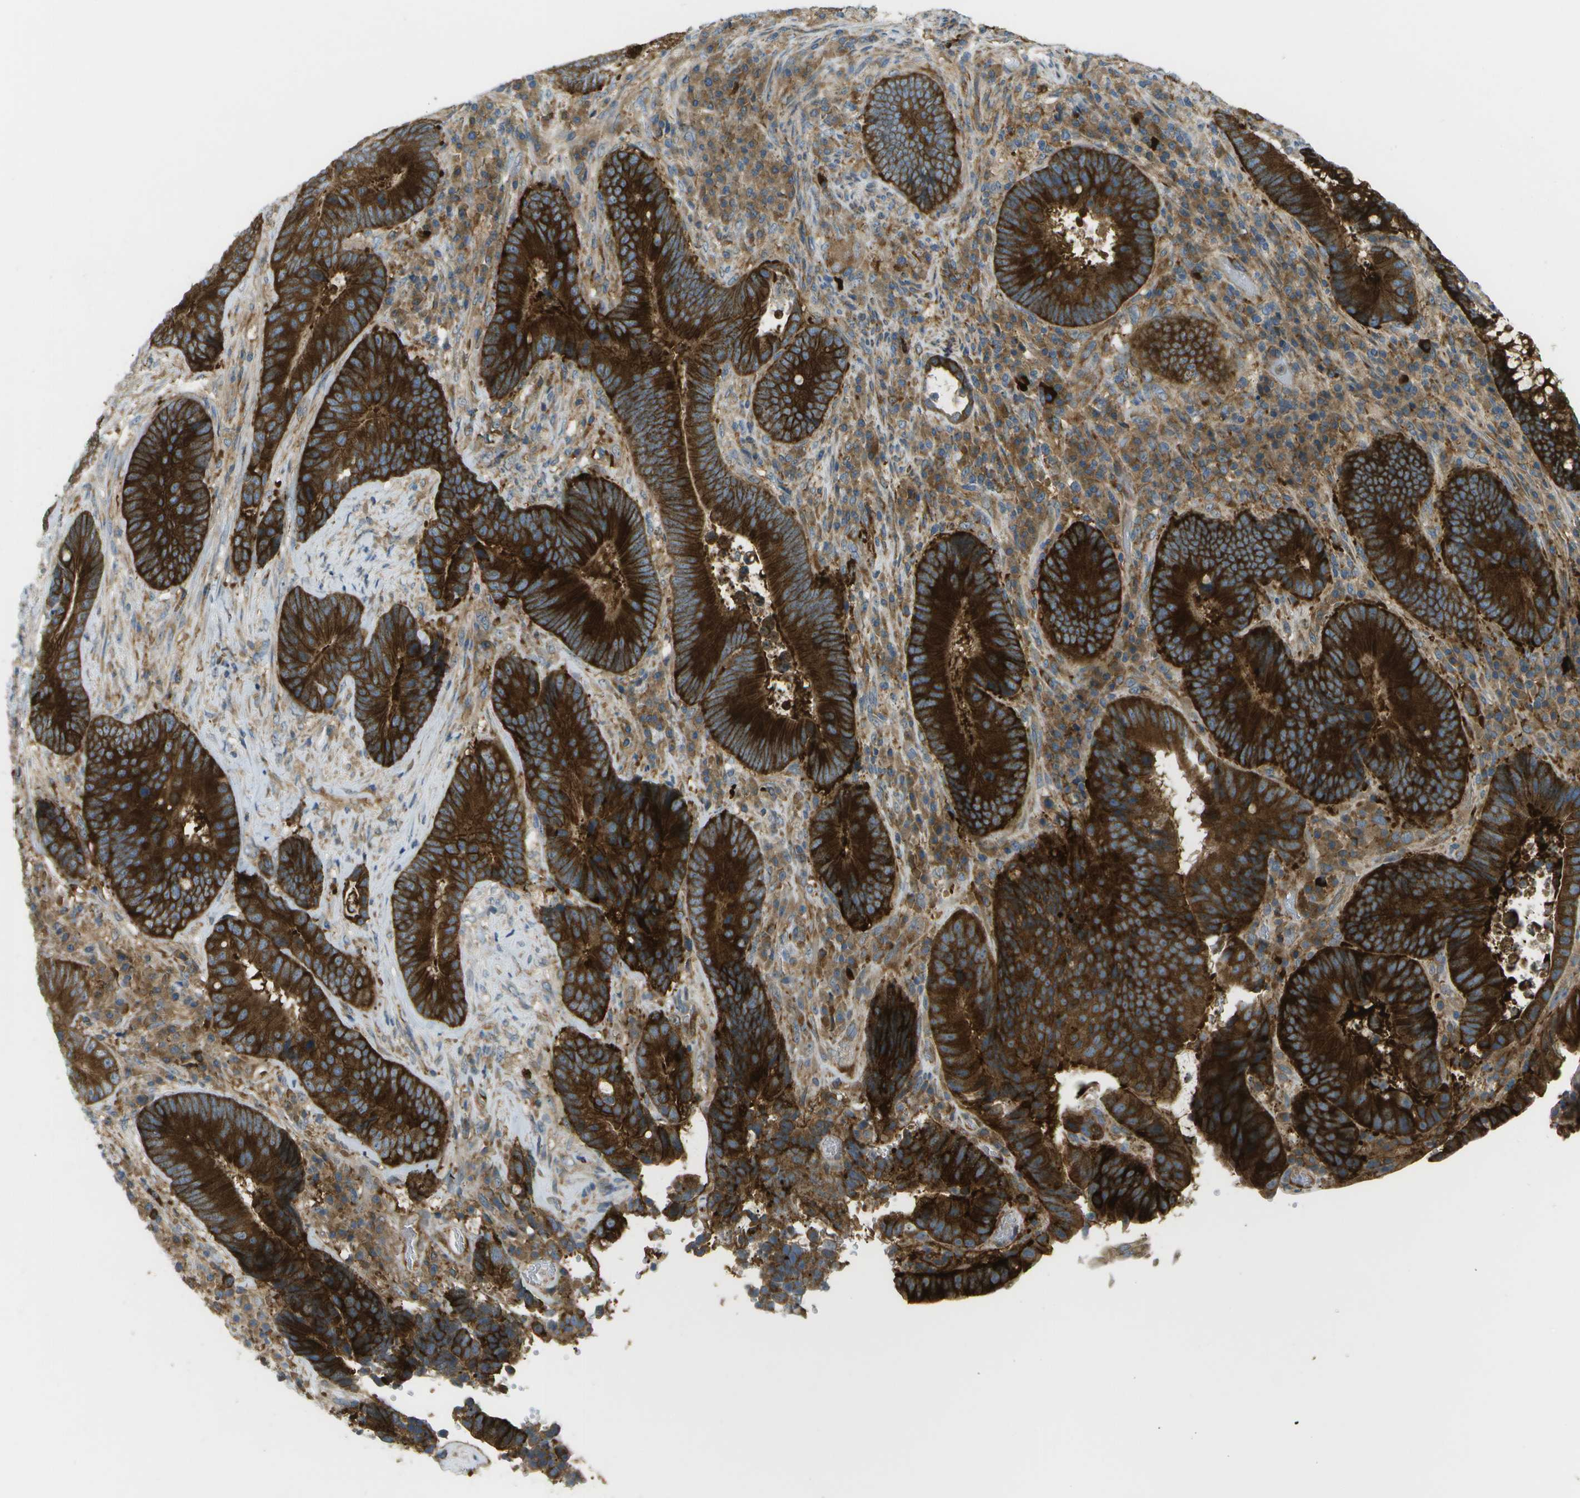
{"staining": {"intensity": "strong", "quantity": ">75%", "location": "cytoplasmic/membranous"}, "tissue": "colorectal cancer", "cell_type": "Tumor cells", "image_type": "cancer", "snomed": [{"axis": "morphology", "description": "Adenocarcinoma, NOS"}, {"axis": "topography", "description": "Rectum"}], "caption": "Protein staining of adenocarcinoma (colorectal) tissue reveals strong cytoplasmic/membranous positivity in approximately >75% of tumor cells.", "gene": "WNK2", "patient": {"sex": "male", "age": 51}}